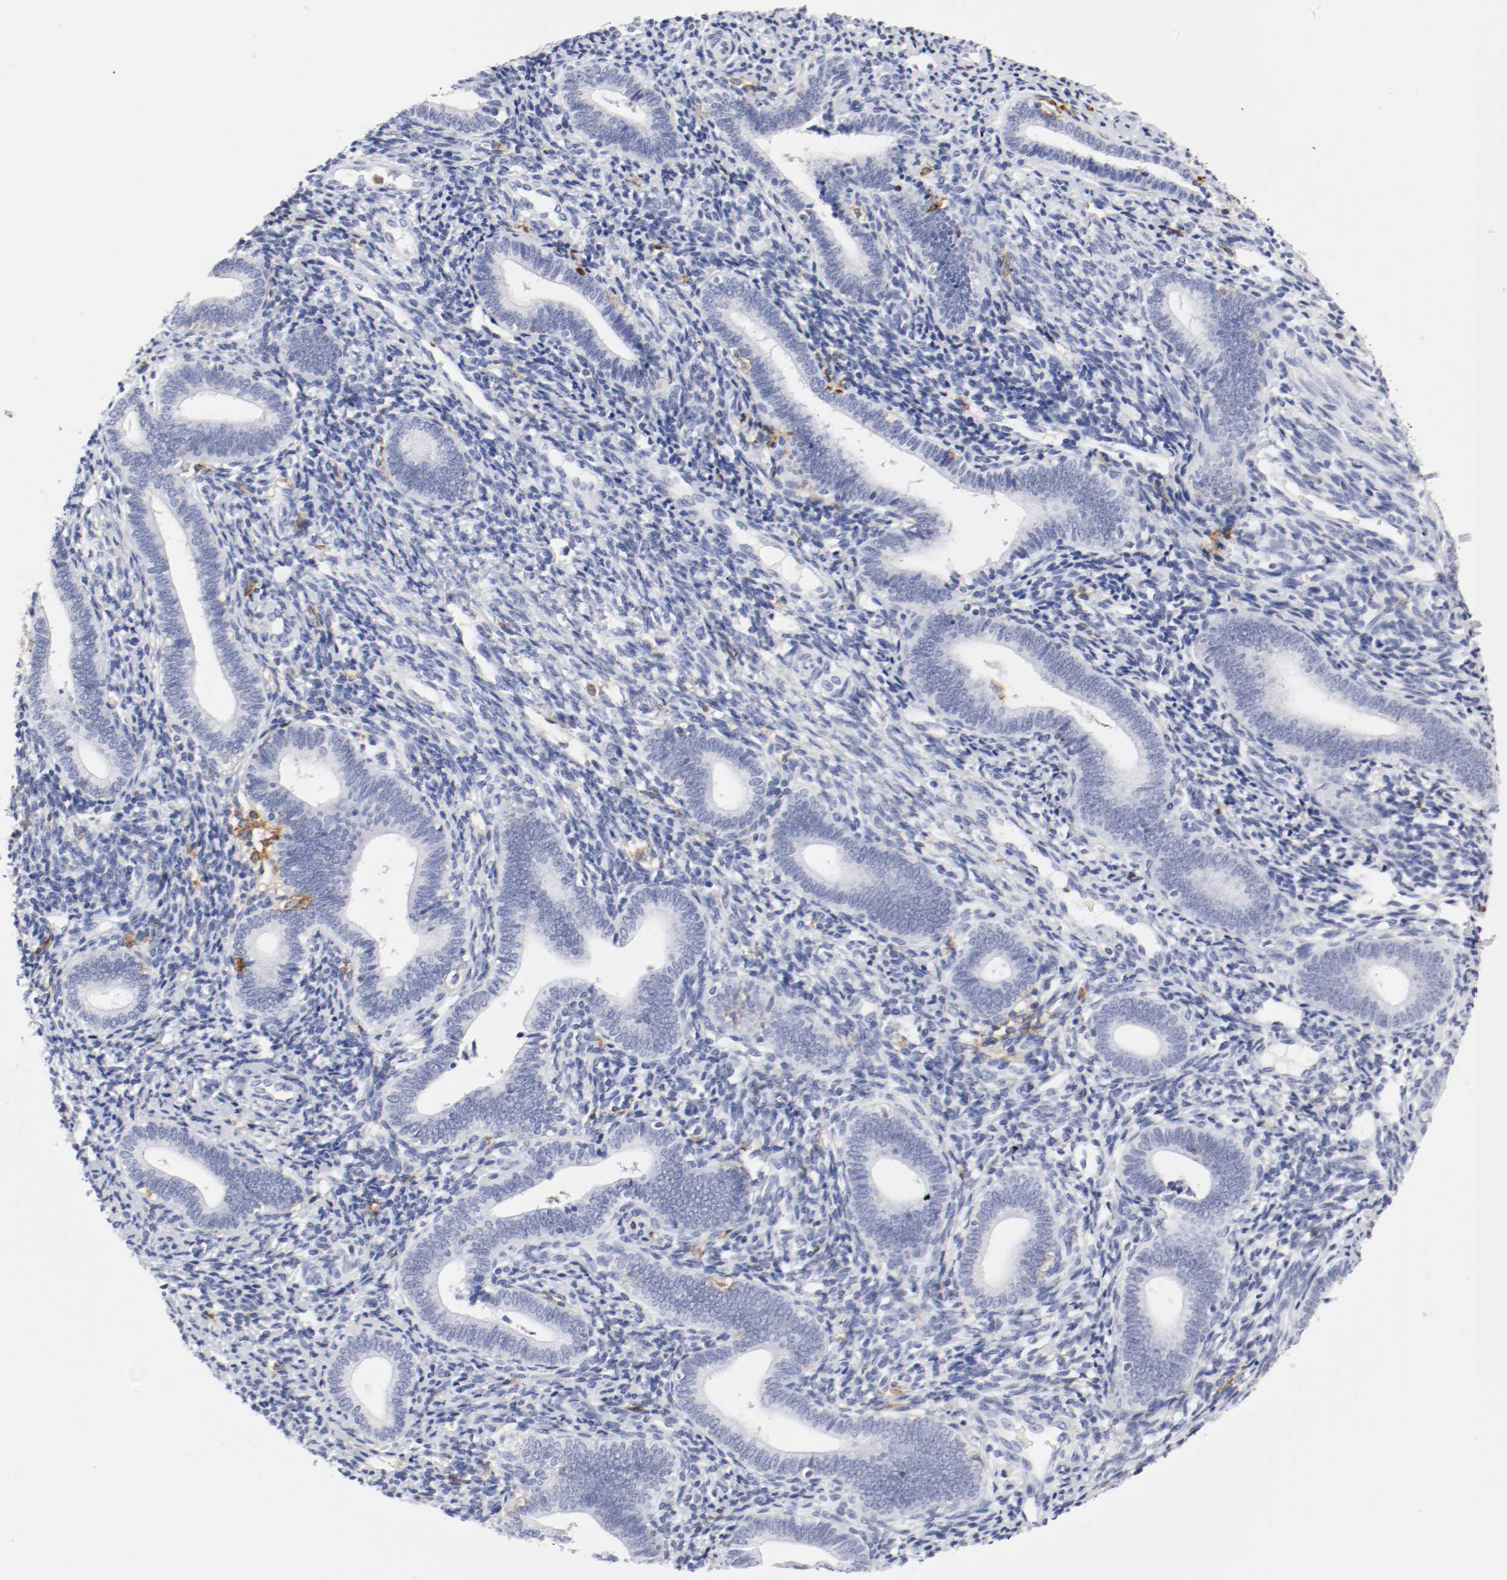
{"staining": {"intensity": "negative", "quantity": "none", "location": "none"}, "tissue": "endometrium", "cell_type": "Cells in endometrial stroma", "image_type": "normal", "snomed": [{"axis": "morphology", "description": "Normal tissue, NOS"}, {"axis": "topography", "description": "Uterus"}, {"axis": "topography", "description": "Endometrium"}], "caption": "Immunohistochemistry (IHC) of benign endometrium exhibits no expression in cells in endometrial stroma. The staining is performed using DAB brown chromogen with nuclei counter-stained in using hematoxylin.", "gene": "ITGAX", "patient": {"sex": "female", "age": 33}}